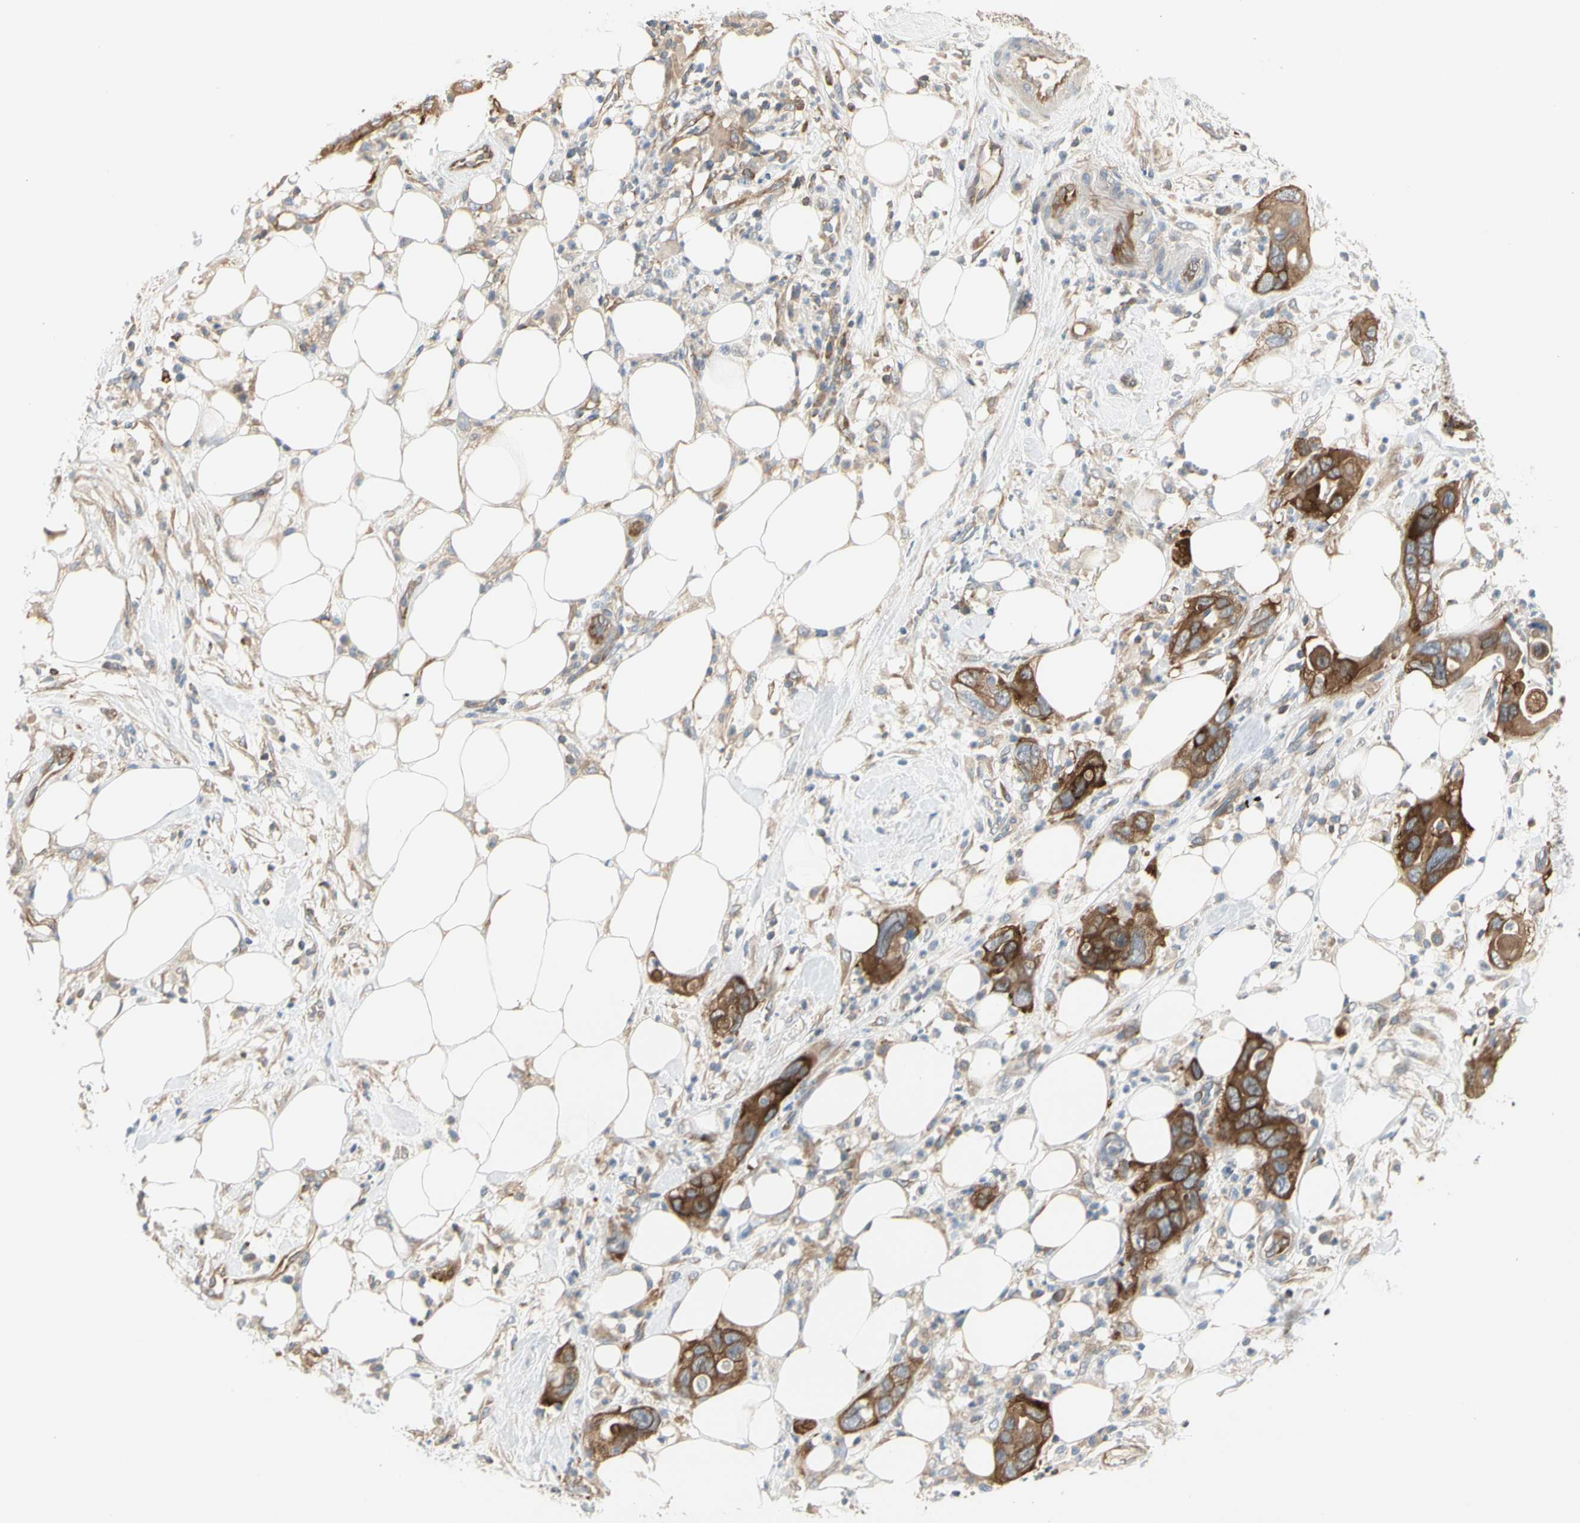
{"staining": {"intensity": "strong", "quantity": ">75%", "location": "cytoplasmic/membranous"}, "tissue": "pancreatic cancer", "cell_type": "Tumor cells", "image_type": "cancer", "snomed": [{"axis": "morphology", "description": "Adenocarcinoma, NOS"}, {"axis": "topography", "description": "Pancreas"}], "caption": "DAB immunohistochemical staining of human pancreatic cancer (adenocarcinoma) reveals strong cytoplasmic/membranous protein staining in approximately >75% of tumor cells. Nuclei are stained in blue.", "gene": "NFKB2", "patient": {"sex": "female", "age": 71}}